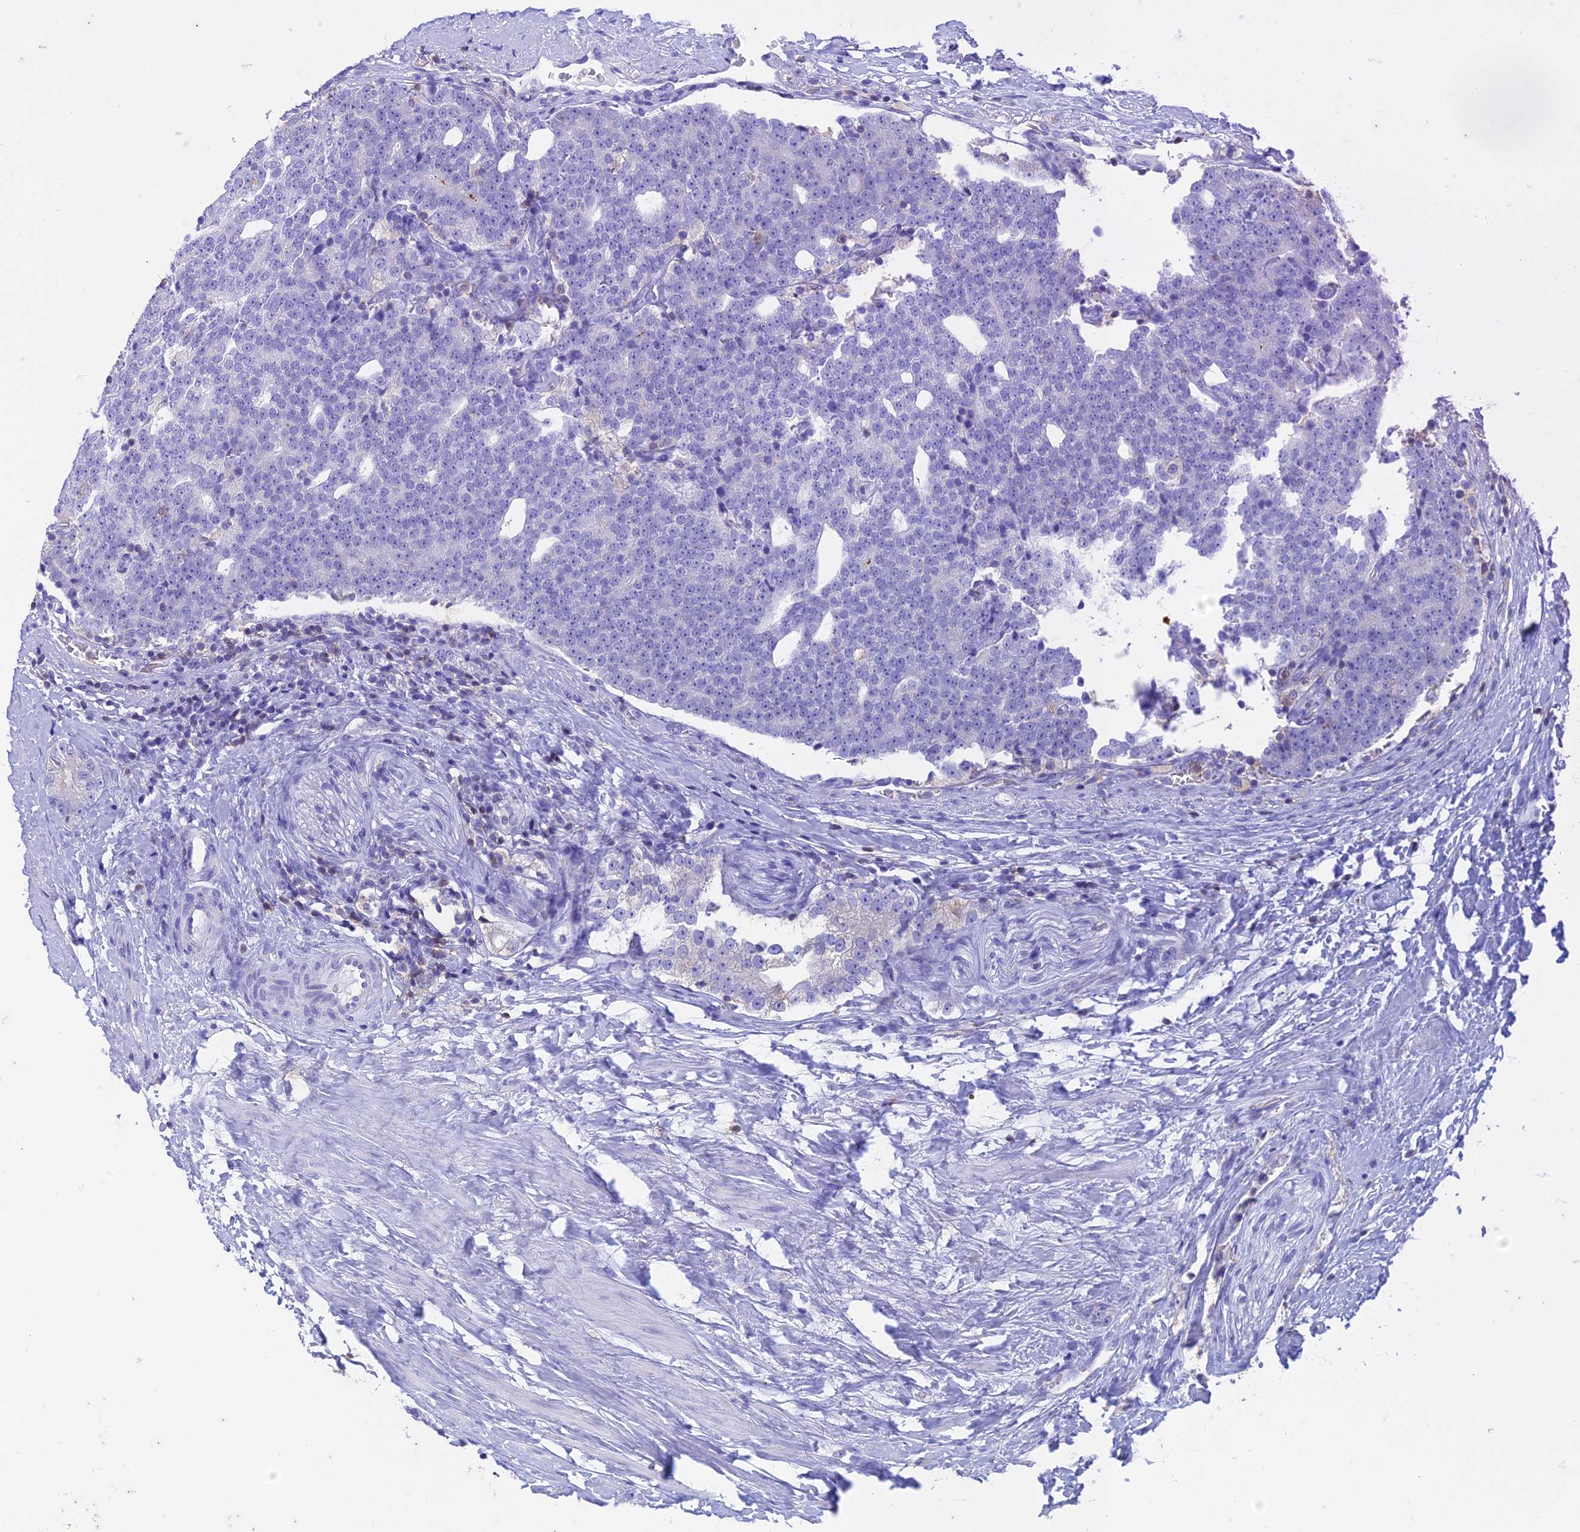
{"staining": {"intensity": "negative", "quantity": "none", "location": "none"}, "tissue": "prostate cancer", "cell_type": "Tumor cells", "image_type": "cancer", "snomed": [{"axis": "morphology", "description": "Adenocarcinoma, High grade"}, {"axis": "topography", "description": "Prostate"}], "caption": "This is a histopathology image of IHC staining of prostate cancer, which shows no positivity in tumor cells.", "gene": "FGF7", "patient": {"sex": "male", "age": 56}}